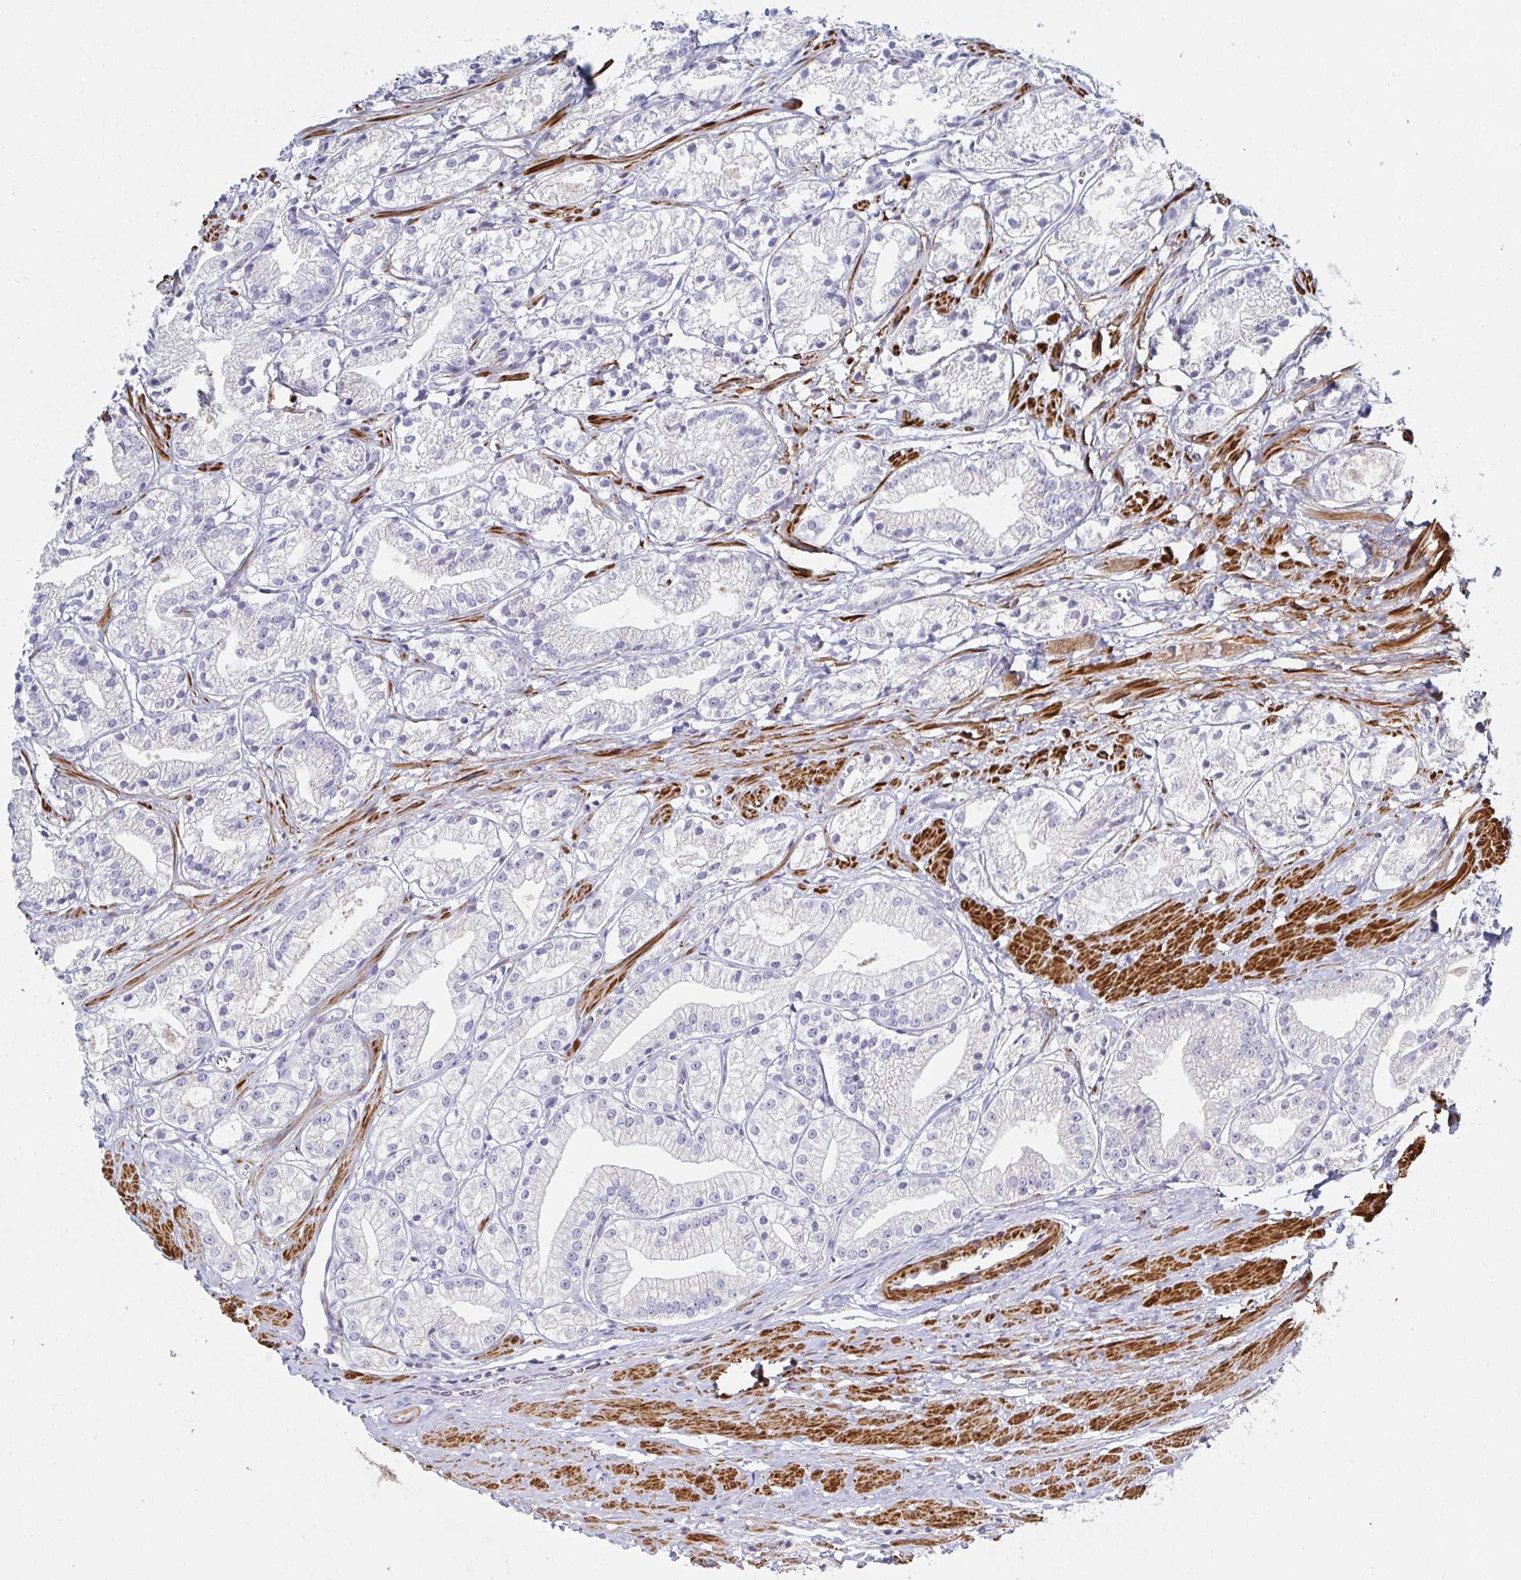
{"staining": {"intensity": "negative", "quantity": "none", "location": "none"}, "tissue": "prostate cancer", "cell_type": "Tumor cells", "image_type": "cancer", "snomed": [{"axis": "morphology", "description": "Adenocarcinoma, Low grade"}, {"axis": "topography", "description": "Prostate"}], "caption": "There is no significant staining in tumor cells of adenocarcinoma (low-grade) (prostate).", "gene": "SSH2", "patient": {"sex": "male", "age": 69}}